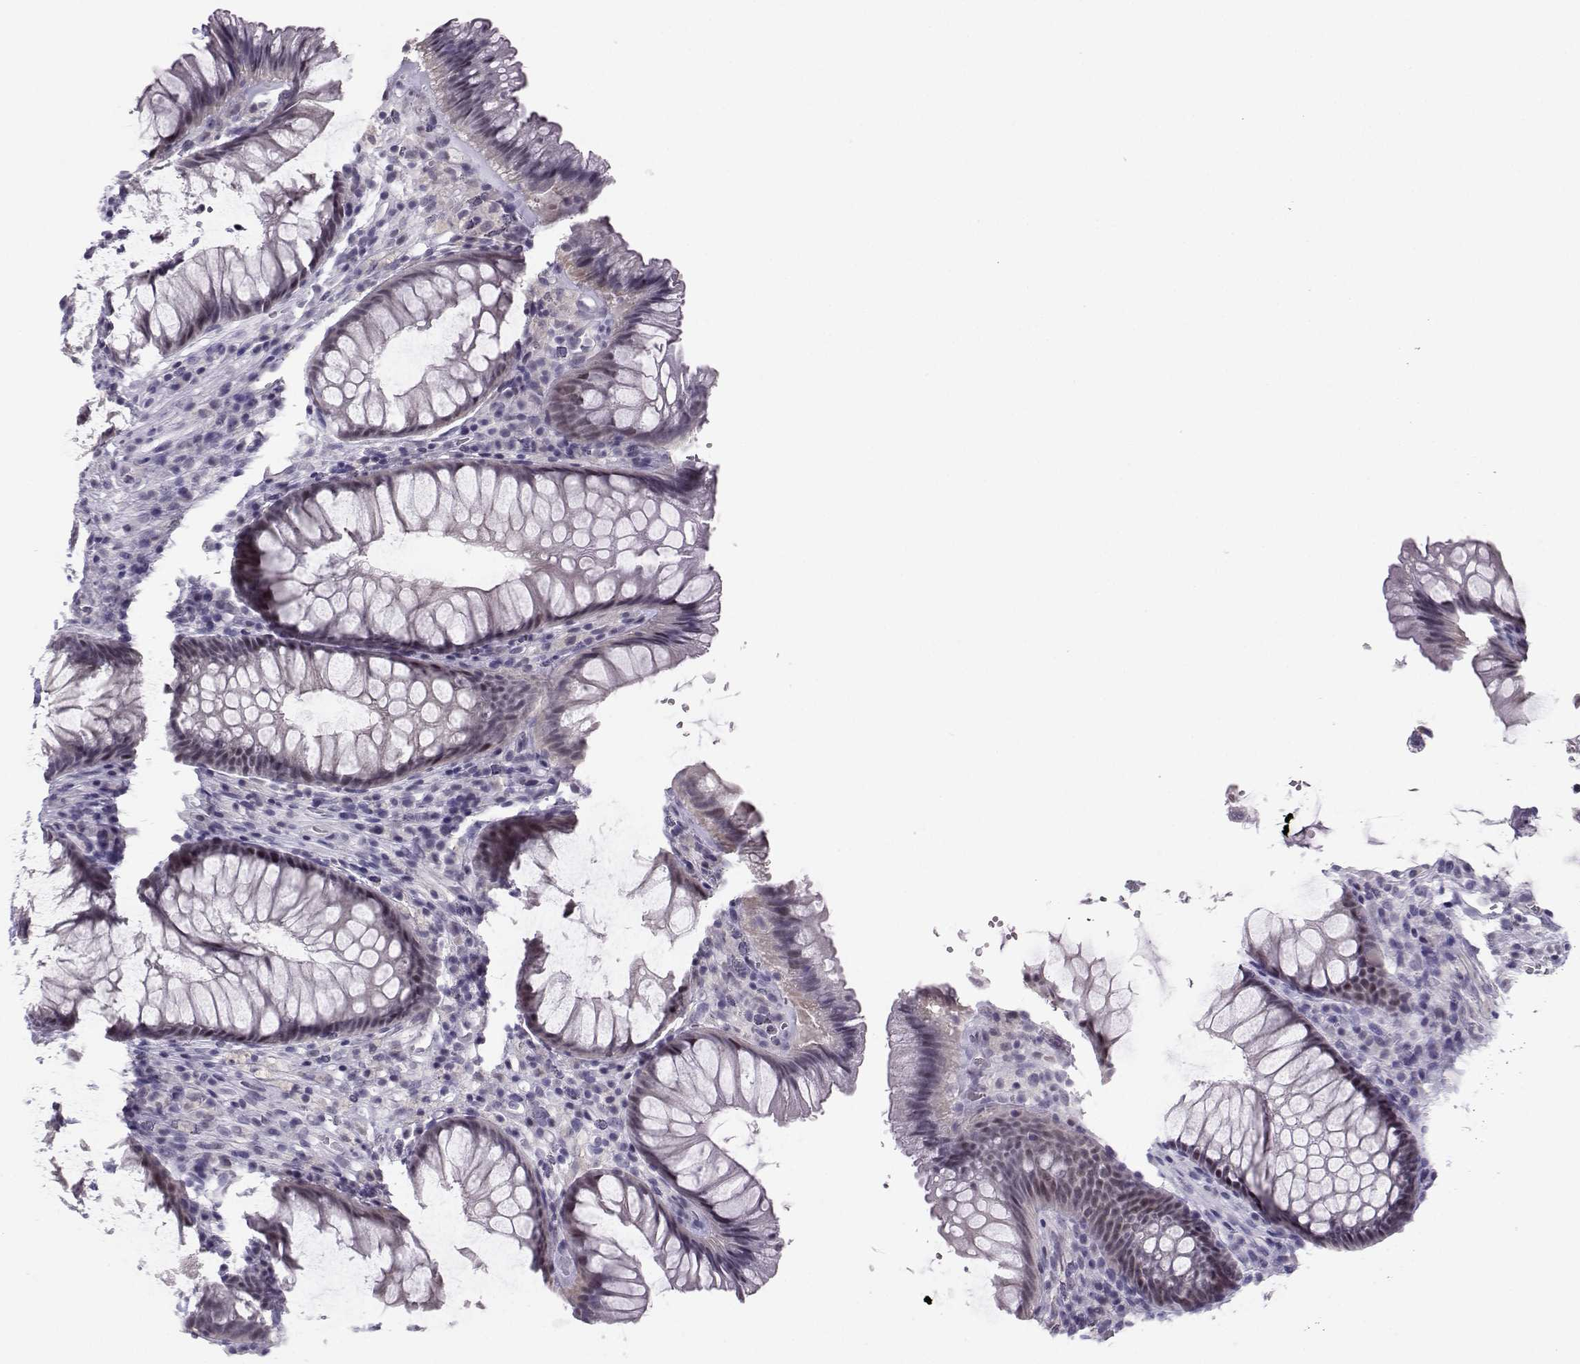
{"staining": {"intensity": "negative", "quantity": "none", "location": "none"}, "tissue": "rectum", "cell_type": "Glandular cells", "image_type": "normal", "snomed": [{"axis": "morphology", "description": "Normal tissue, NOS"}, {"axis": "topography", "description": "Smooth muscle"}, {"axis": "topography", "description": "Rectum"}], "caption": "DAB immunohistochemical staining of benign human rectum demonstrates no significant expression in glandular cells. (DAB (3,3'-diaminobenzidine) IHC, high magnification).", "gene": "DNAAF1", "patient": {"sex": "male", "age": 53}}